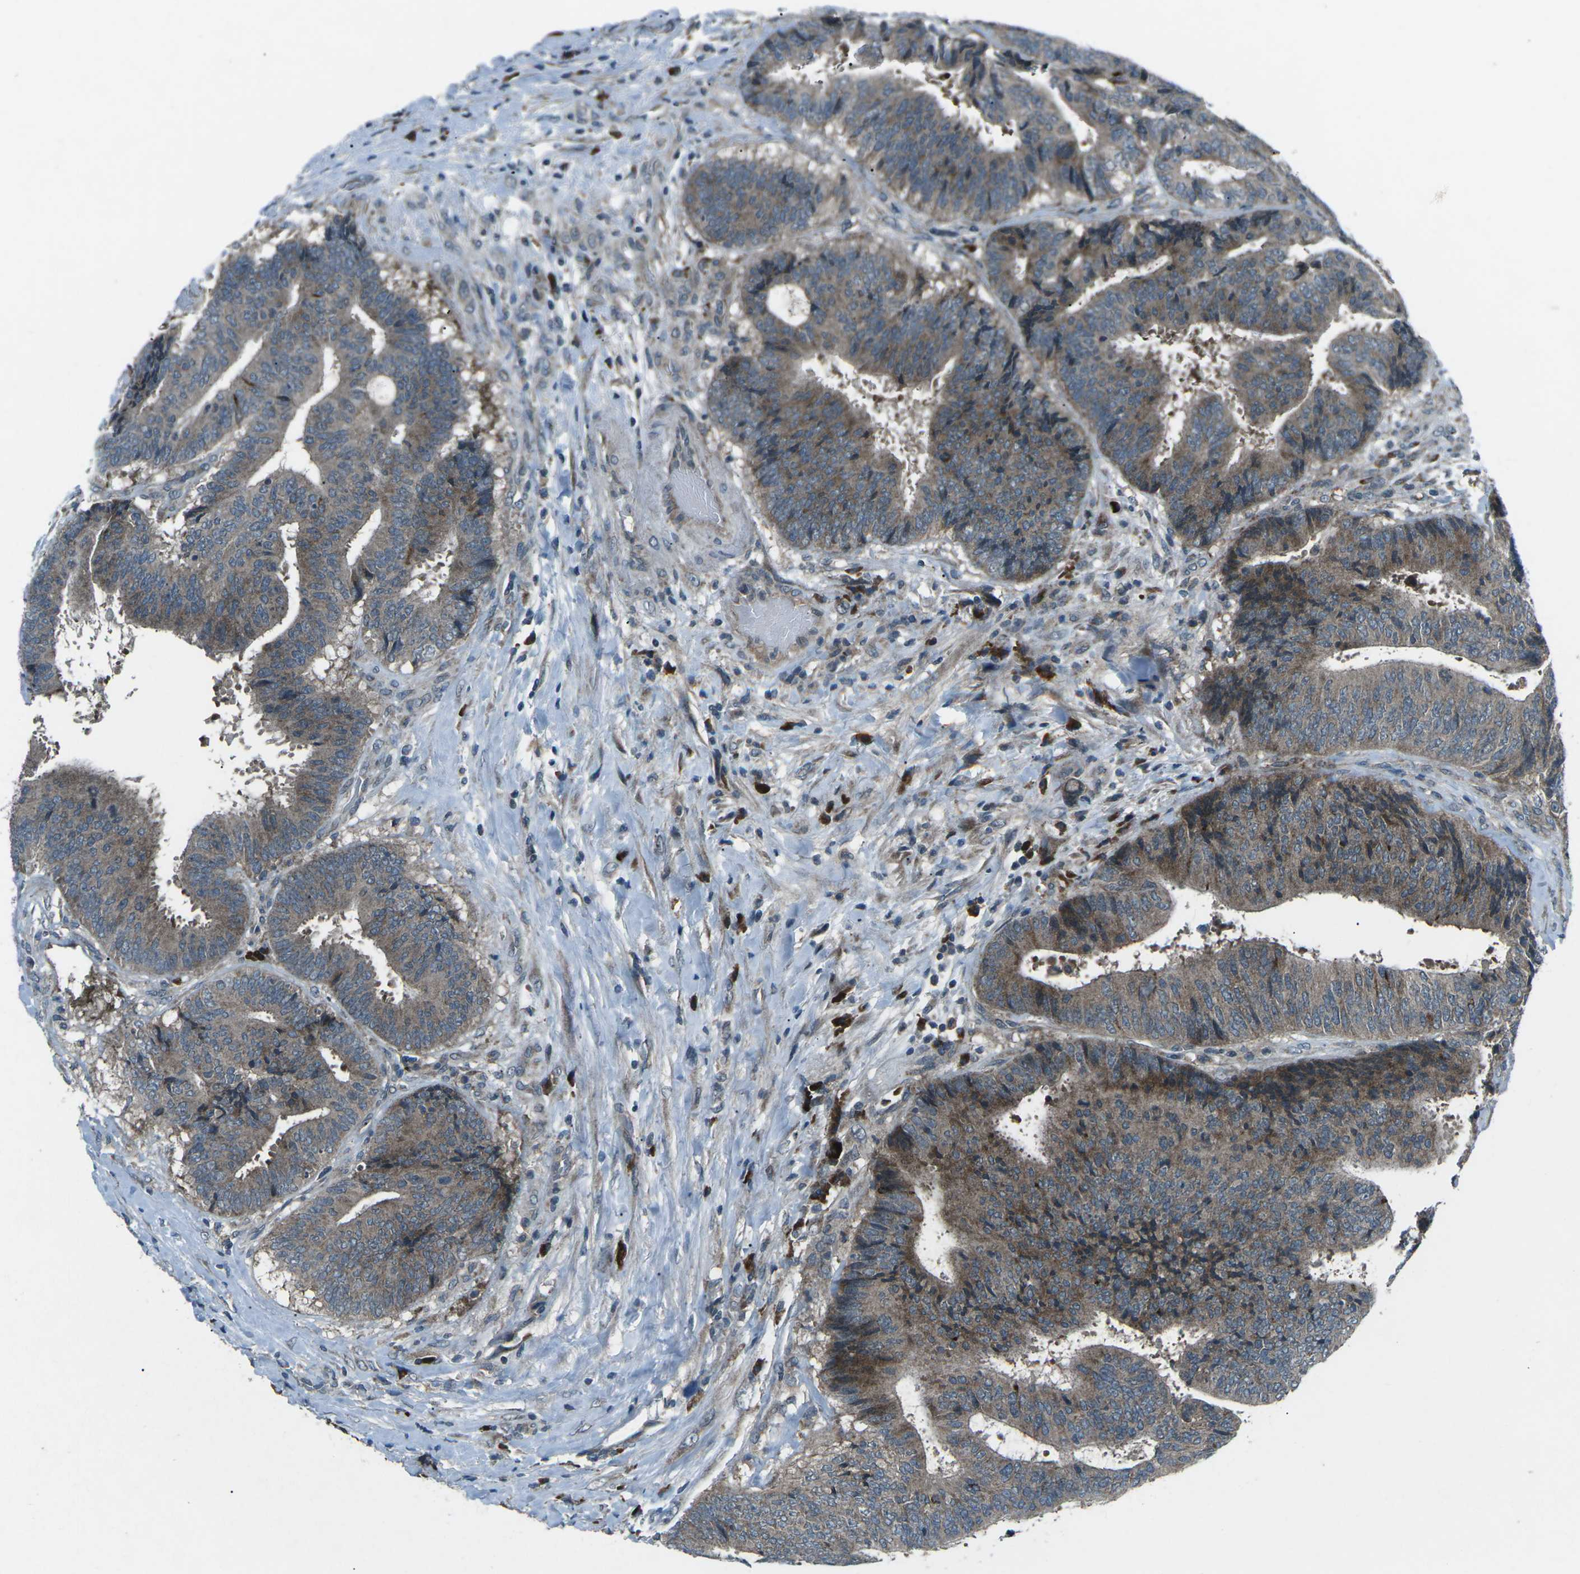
{"staining": {"intensity": "moderate", "quantity": ">75%", "location": "cytoplasmic/membranous"}, "tissue": "colorectal cancer", "cell_type": "Tumor cells", "image_type": "cancer", "snomed": [{"axis": "morphology", "description": "Adenocarcinoma, NOS"}, {"axis": "topography", "description": "Rectum"}], "caption": "A brown stain shows moderate cytoplasmic/membranous staining of a protein in human colorectal adenocarcinoma tumor cells.", "gene": "CDK16", "patient": {"sex": "male", "age": 72}}